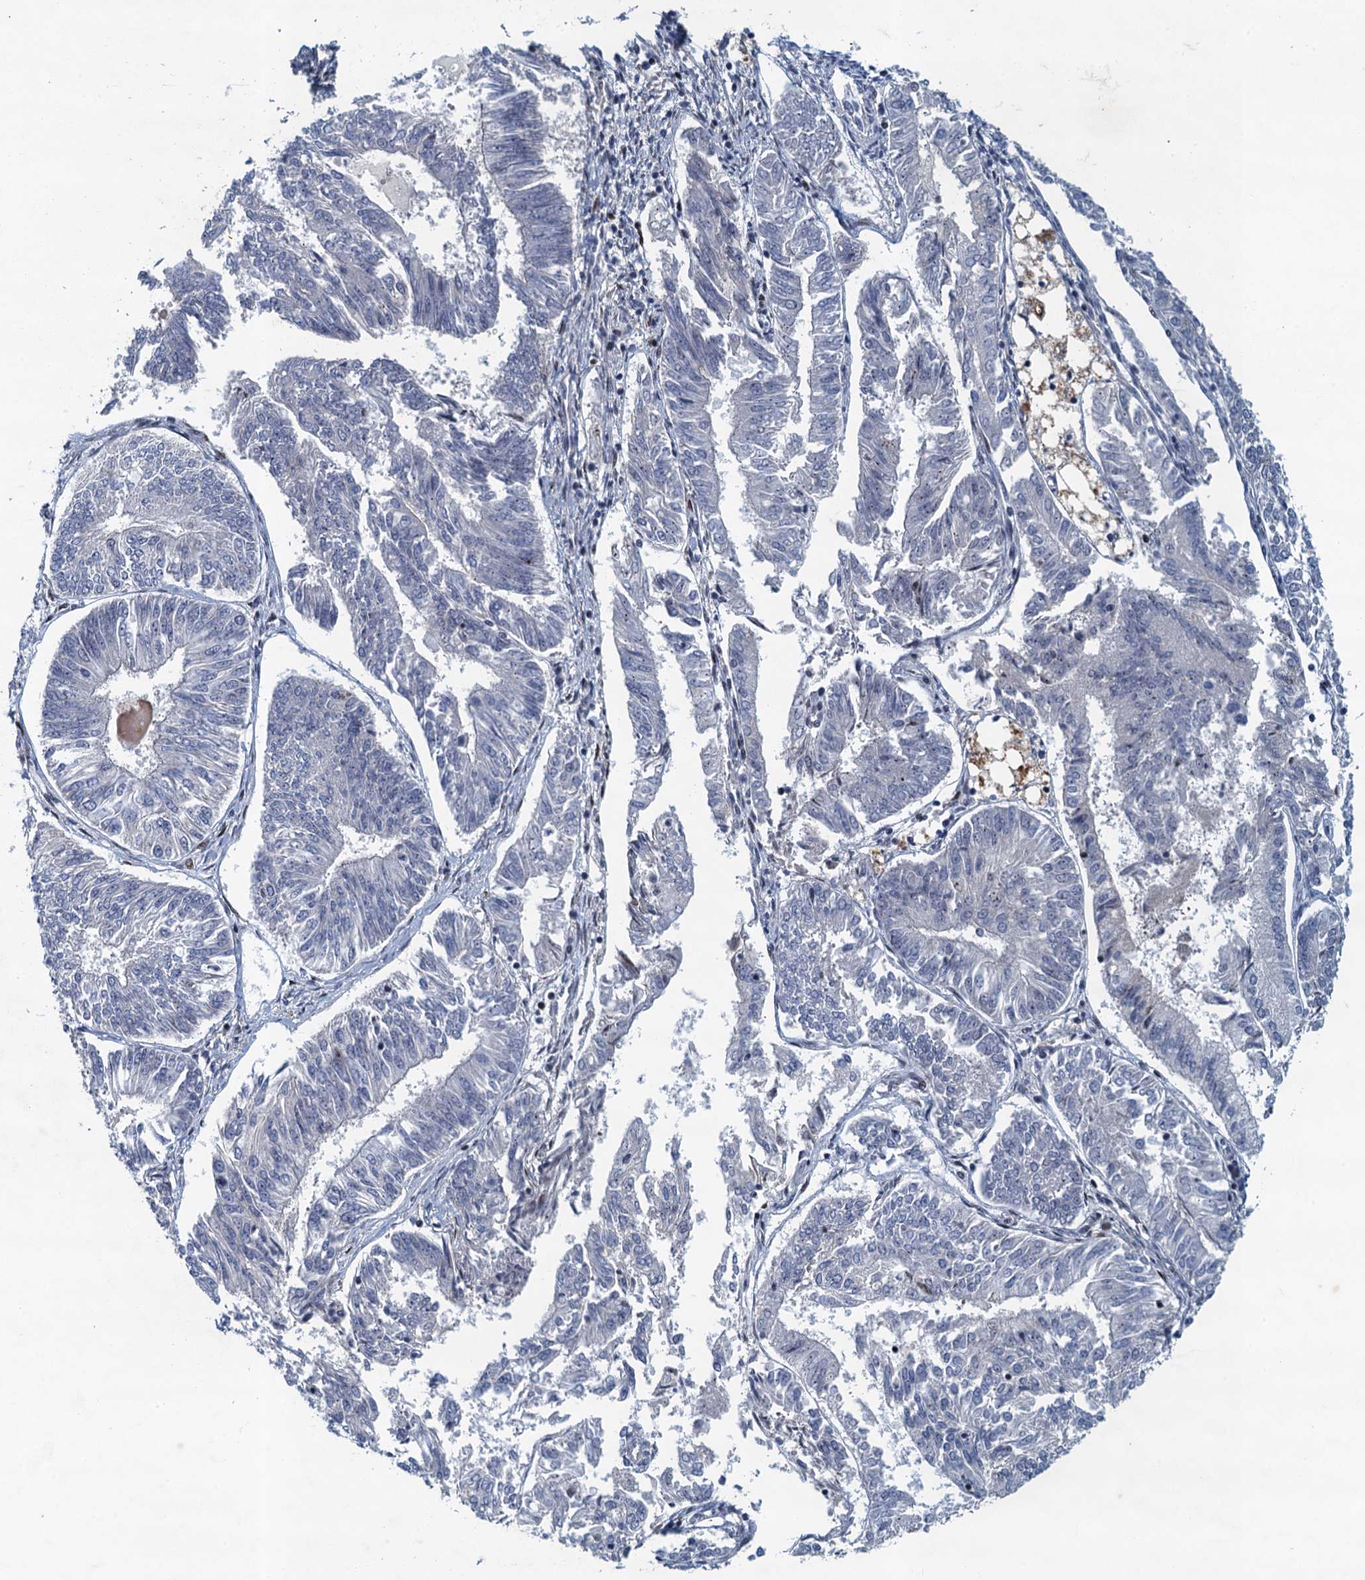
{"staining": {"intensity": "negative", "quantity": "none", "location": "none"}, "tissue": "endometrial cancer", "cell_type": "Tumor cells", "image_type": "cancer", "snomed": [{"axis": "morphology", "description": "Adenocarcinoma, NOS"}, {"axis": "topography", "description": "Endometrium"}], "caption": "High power microscopy image of an IHC photomicrograph of endometrial cancer (adenocarcinoma), revealing no significant positivity in tumor cells.", "gene": "ANKRD13D", "patient": {"sex": "female", "age": 58}}